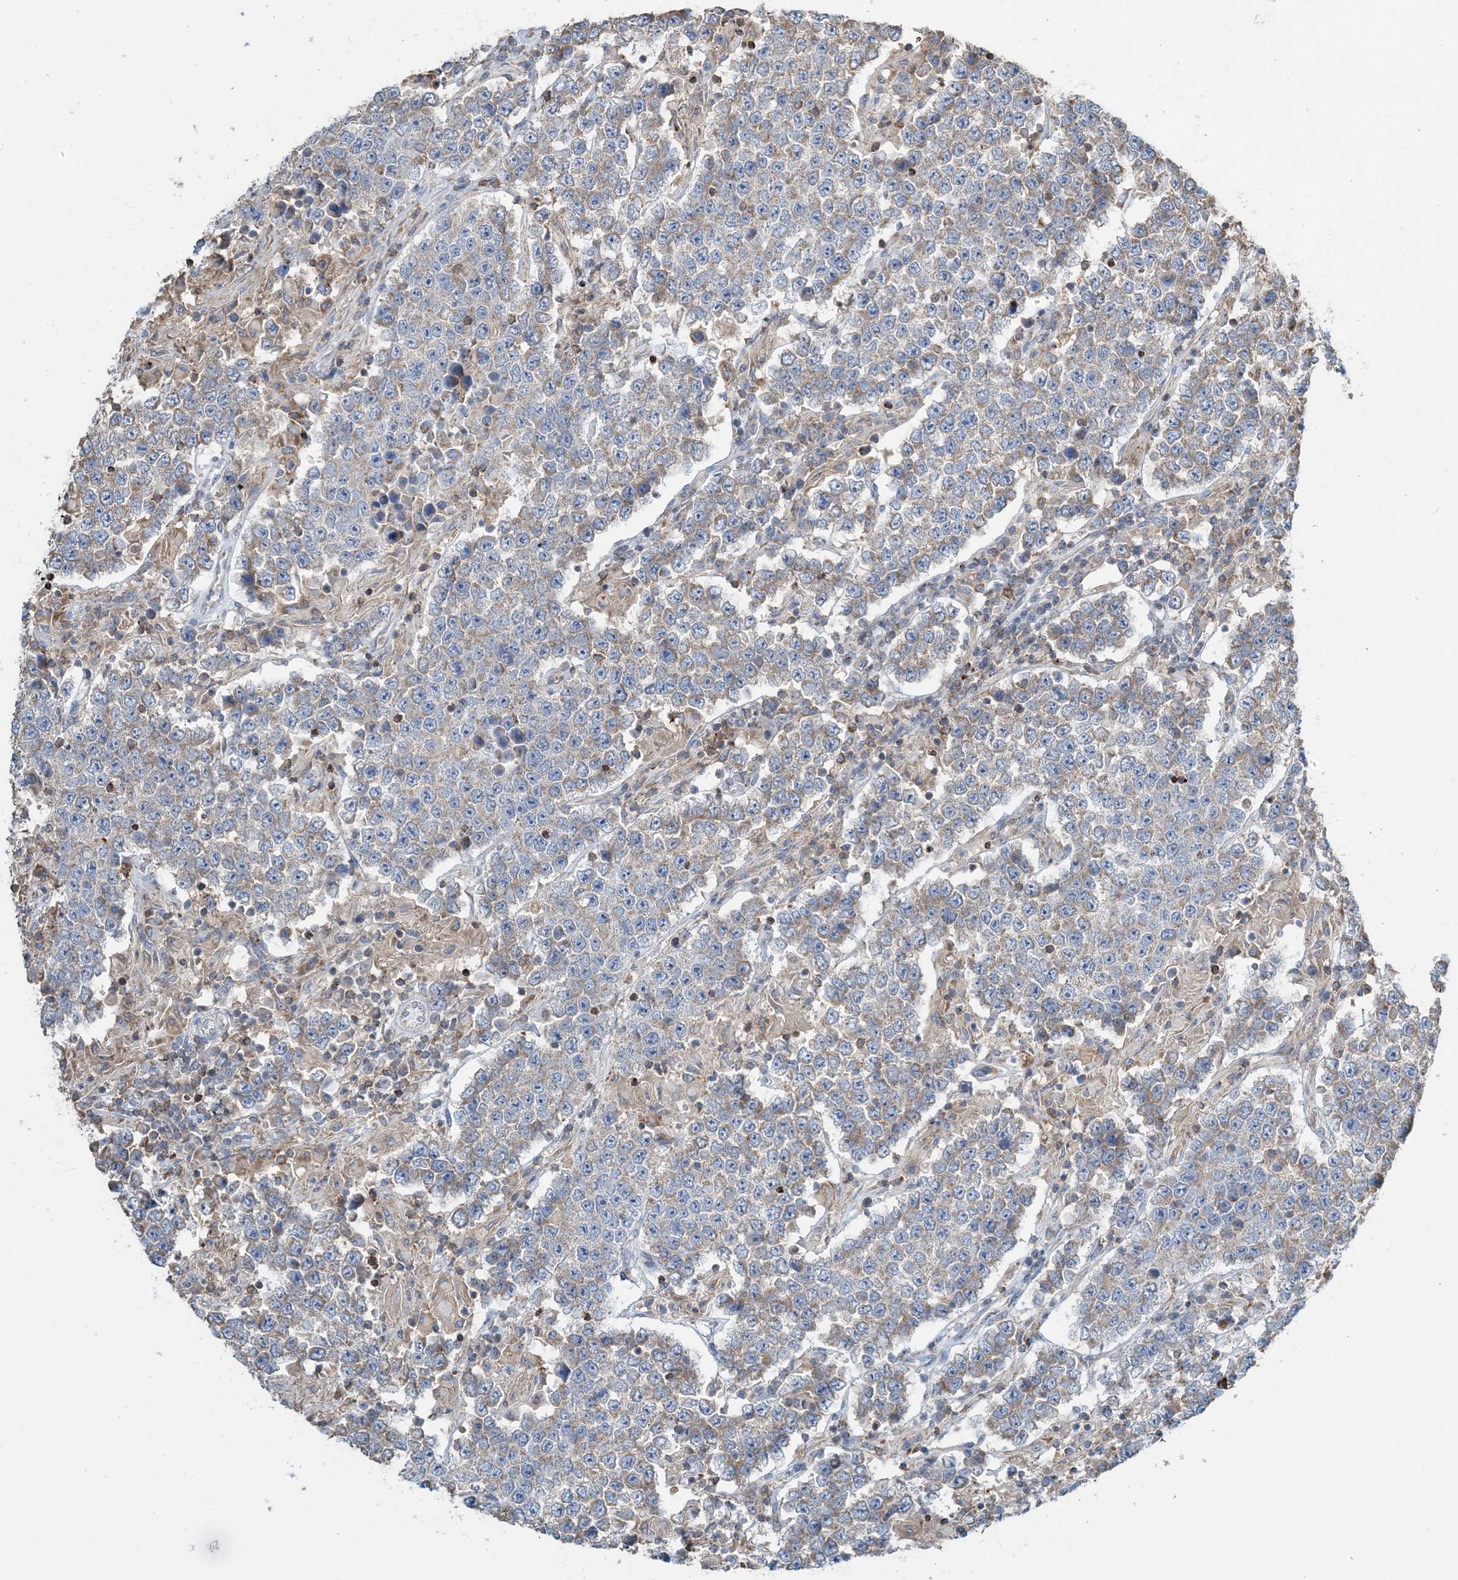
{"staining": {"intensity": "weak", "quantity": "<25%", "location": "cytoplasmic/membranous"}, "tissue": "testis cancer", "cell_type": "Tumor cells", "image_type": "cancer", "snomed": [{"axis": "morphology", "description": "Normal tissue, NOS"}, {"axis": "morphology", "description": "Urothelial carcinoma, High grade"}, {"axis": "morphology", "description": "Seminoma, NOS"}, {"axis": "morphology", "description": "Carcinoma, Embryonal, NOS"}, {"axis": "topography", "description": "Urinary bladder"}, {"axis": "topography", "description": "Testis"}], "caption": "Immunohistochemical staining of human testis cancer shows no significant staining in tumor cells.", "gene": "TMLHE", "patient": {"sex": "male", "age": 41}}